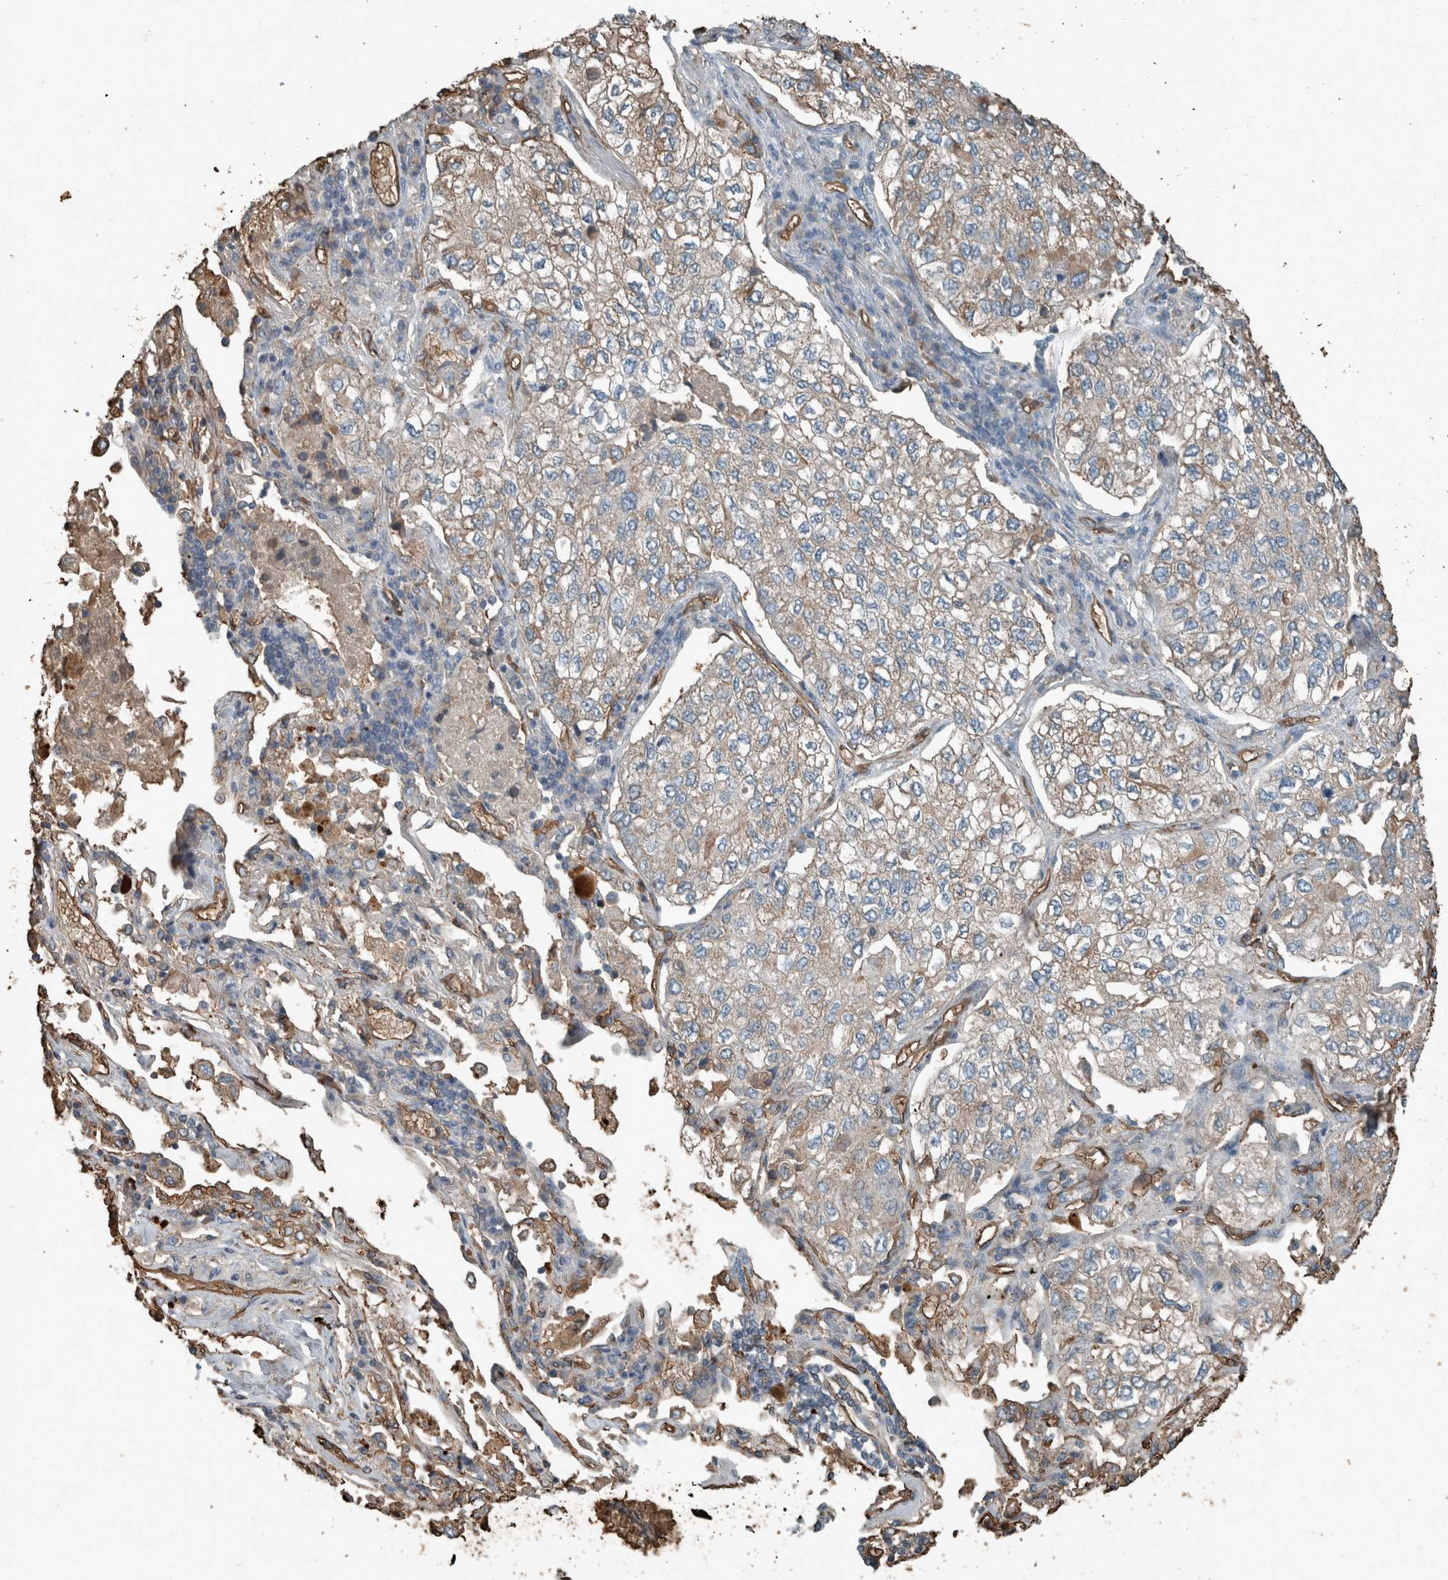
{"staining": {"intensity": "weak", "quantity": "25%-75%", "location": "cytoplasmic/membranous"}, "tissue": "lung cancer", "cell_type": "Tumor cells", "image_type": "cancer", "snomed": [{"axis": "morphology", "description": "Adenocarcinoma, NOS"}, {"axis": "topography", "description": "Lung"}], "caption": "Human adenocarcinoma (lung) stained with a brown dye demonstrates weak cytoplasmic/membranous positive positivity in about 25%-75% of tumor cells.", "gene": "LBP", "patient": {"sex": "male", "age": 63}}